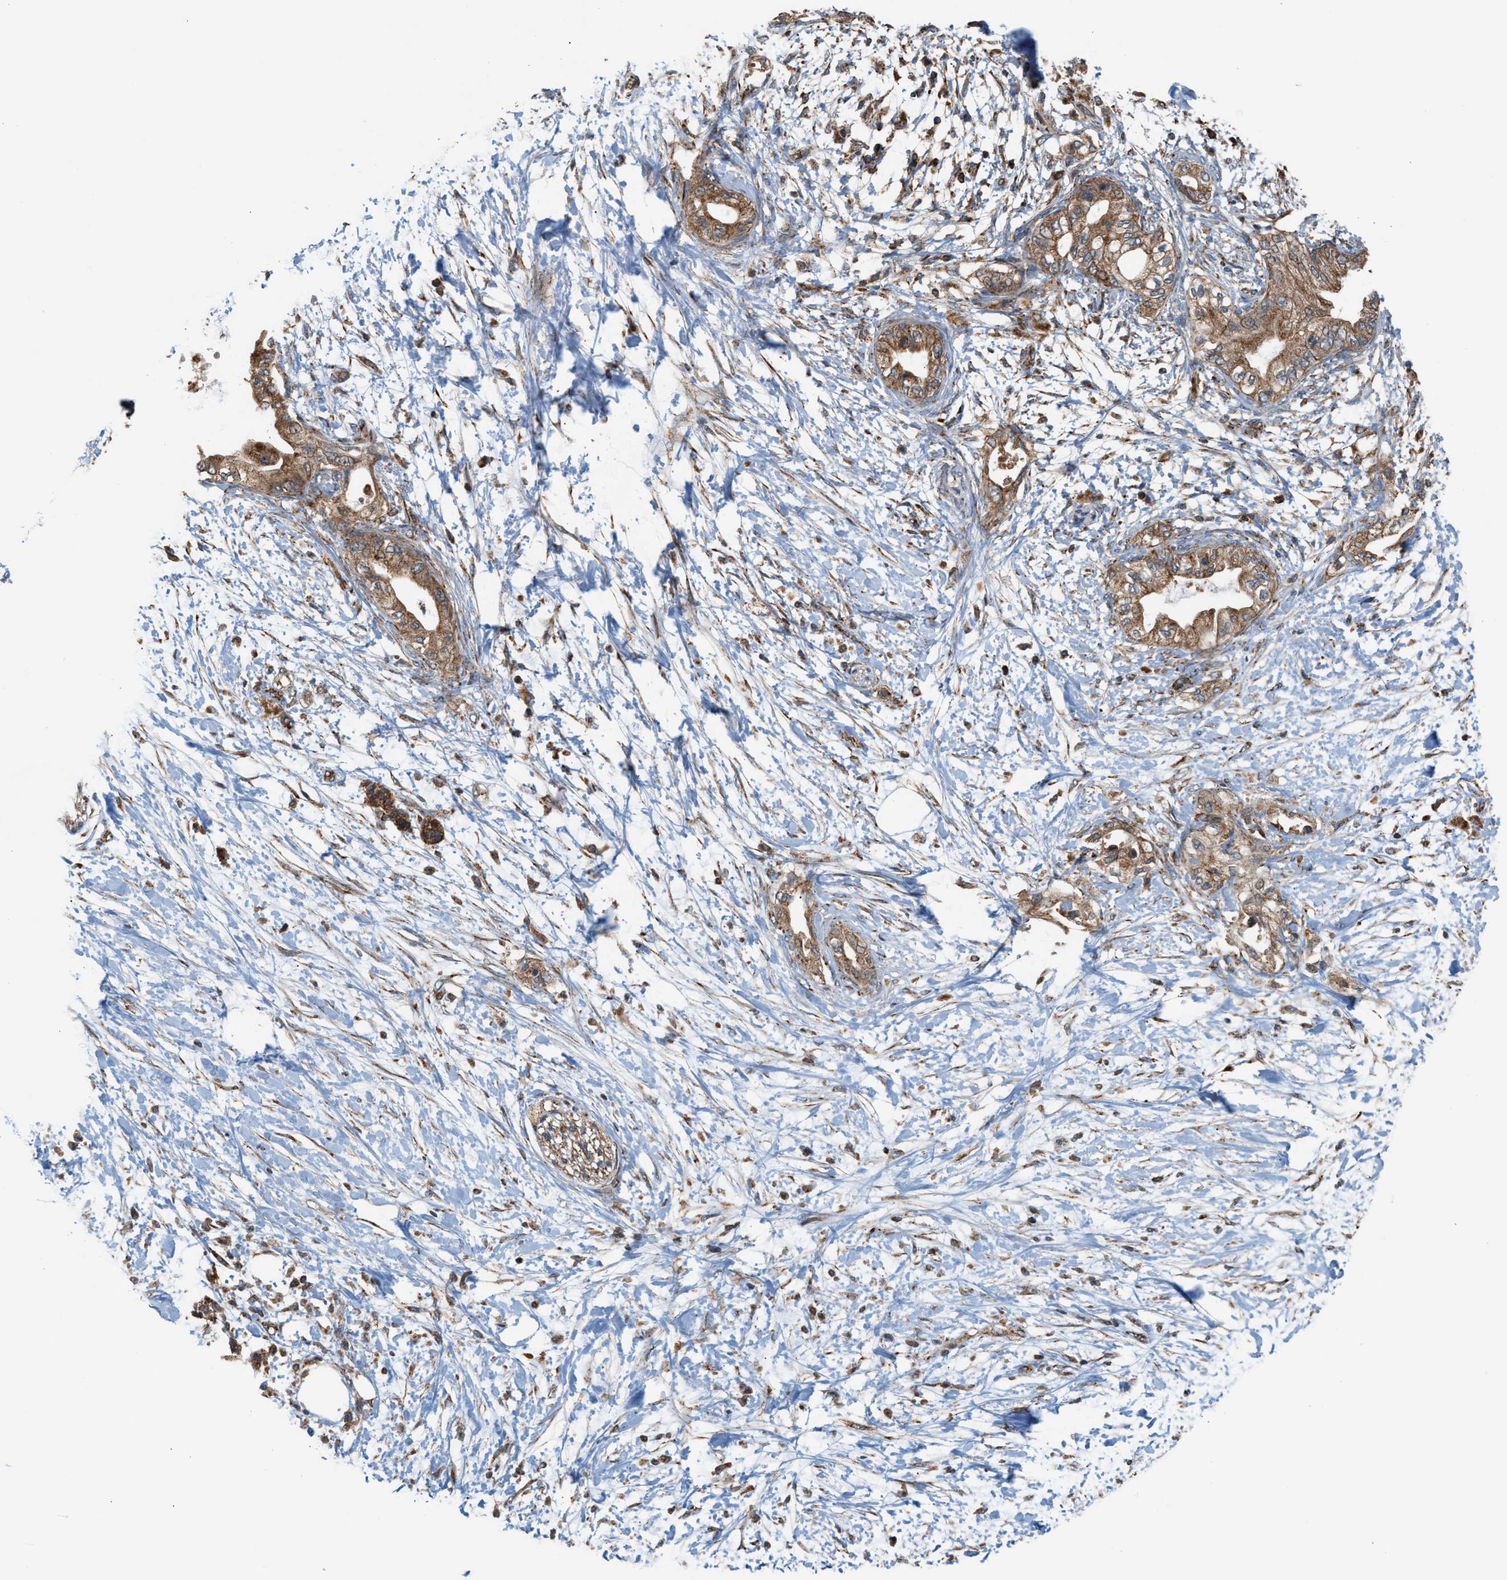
{"staining": {"intensity": "strong", "quantity": ">75%", "location": "cytoplasmic/membranous"}, "tissue": "adipose tissue", "cell_type": "Adipocytes", "image_type": "normal", "snomed": [{"axis": "morphology", "description": "Normal tissue, NOS"}, {"axis": "morphology", "description": "Adenocarcinoma, NOS"}, {"axis": "topography", "description": "Duodenum"}, {"axis": "topography", "description": "Peripheral nerve tissue"}], "caption": "This is a photomicrograph of immunohistochemistry (IHC) staining of benign adipose tissue, which shows strong expression in the cytoplasmic/membranous of adipocytes.", "gene": "SGSM2", "patient": {"sex": "female", "age": 60}}